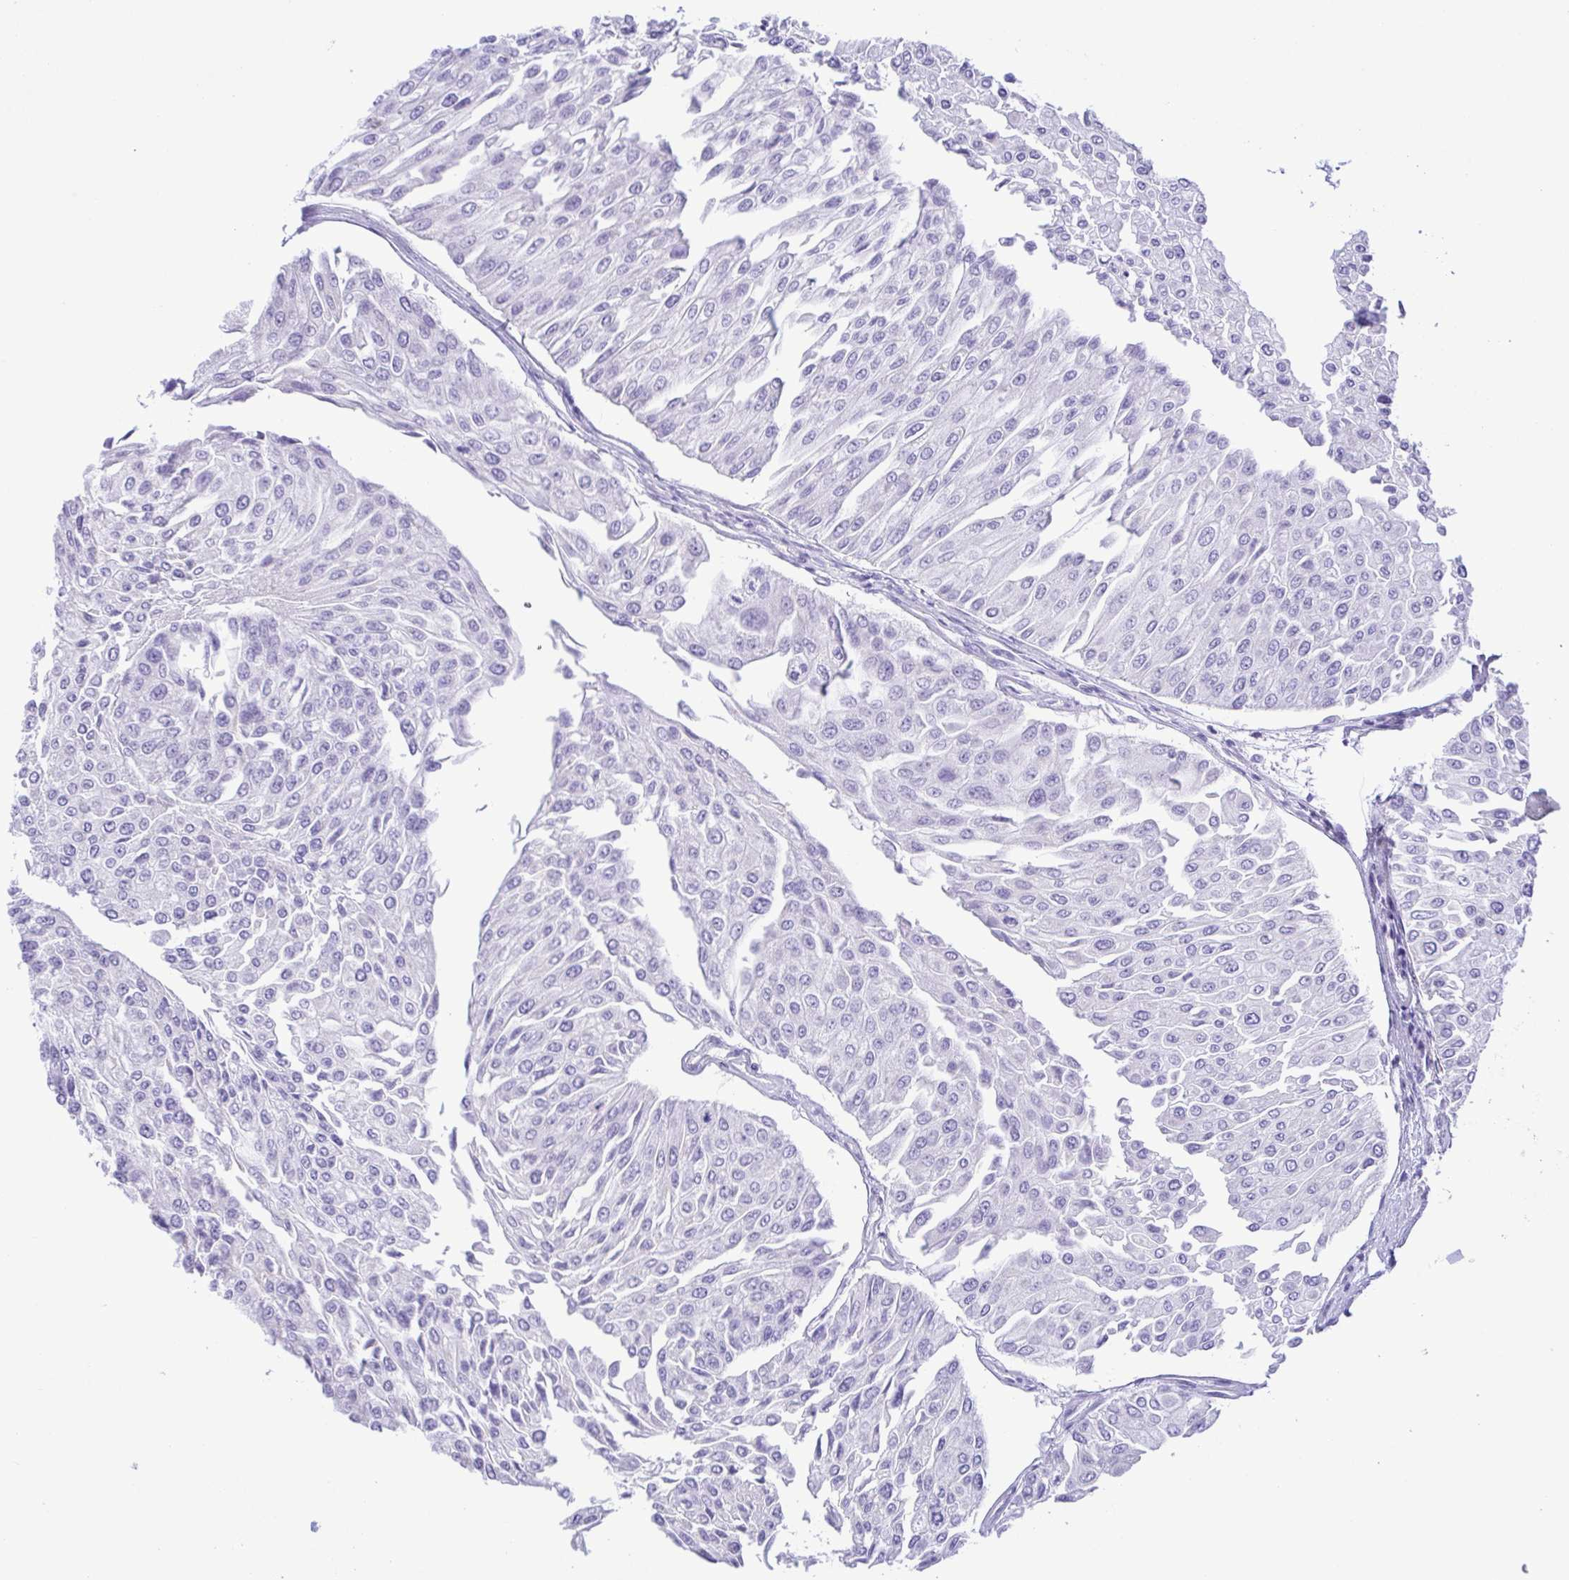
{"staining": {"intensity": "negative", "quantity": "none", "location": "none"}, "tissue": "urothelial cancer", "cell_type": "Tumor cells", "image_type": "cancer", "snomed": [{"axis": "morphology", "description": "Urothelial carcinoma, NOS"}, {"axis": "topography", "description": "Urinary bladder"}], "caption": "This is an immunohistochemistry image of human urothelial cancer. There is no staining in tumor cells.", "gene": "GPR182", "patient": {"sex": "male", "age": 67}}